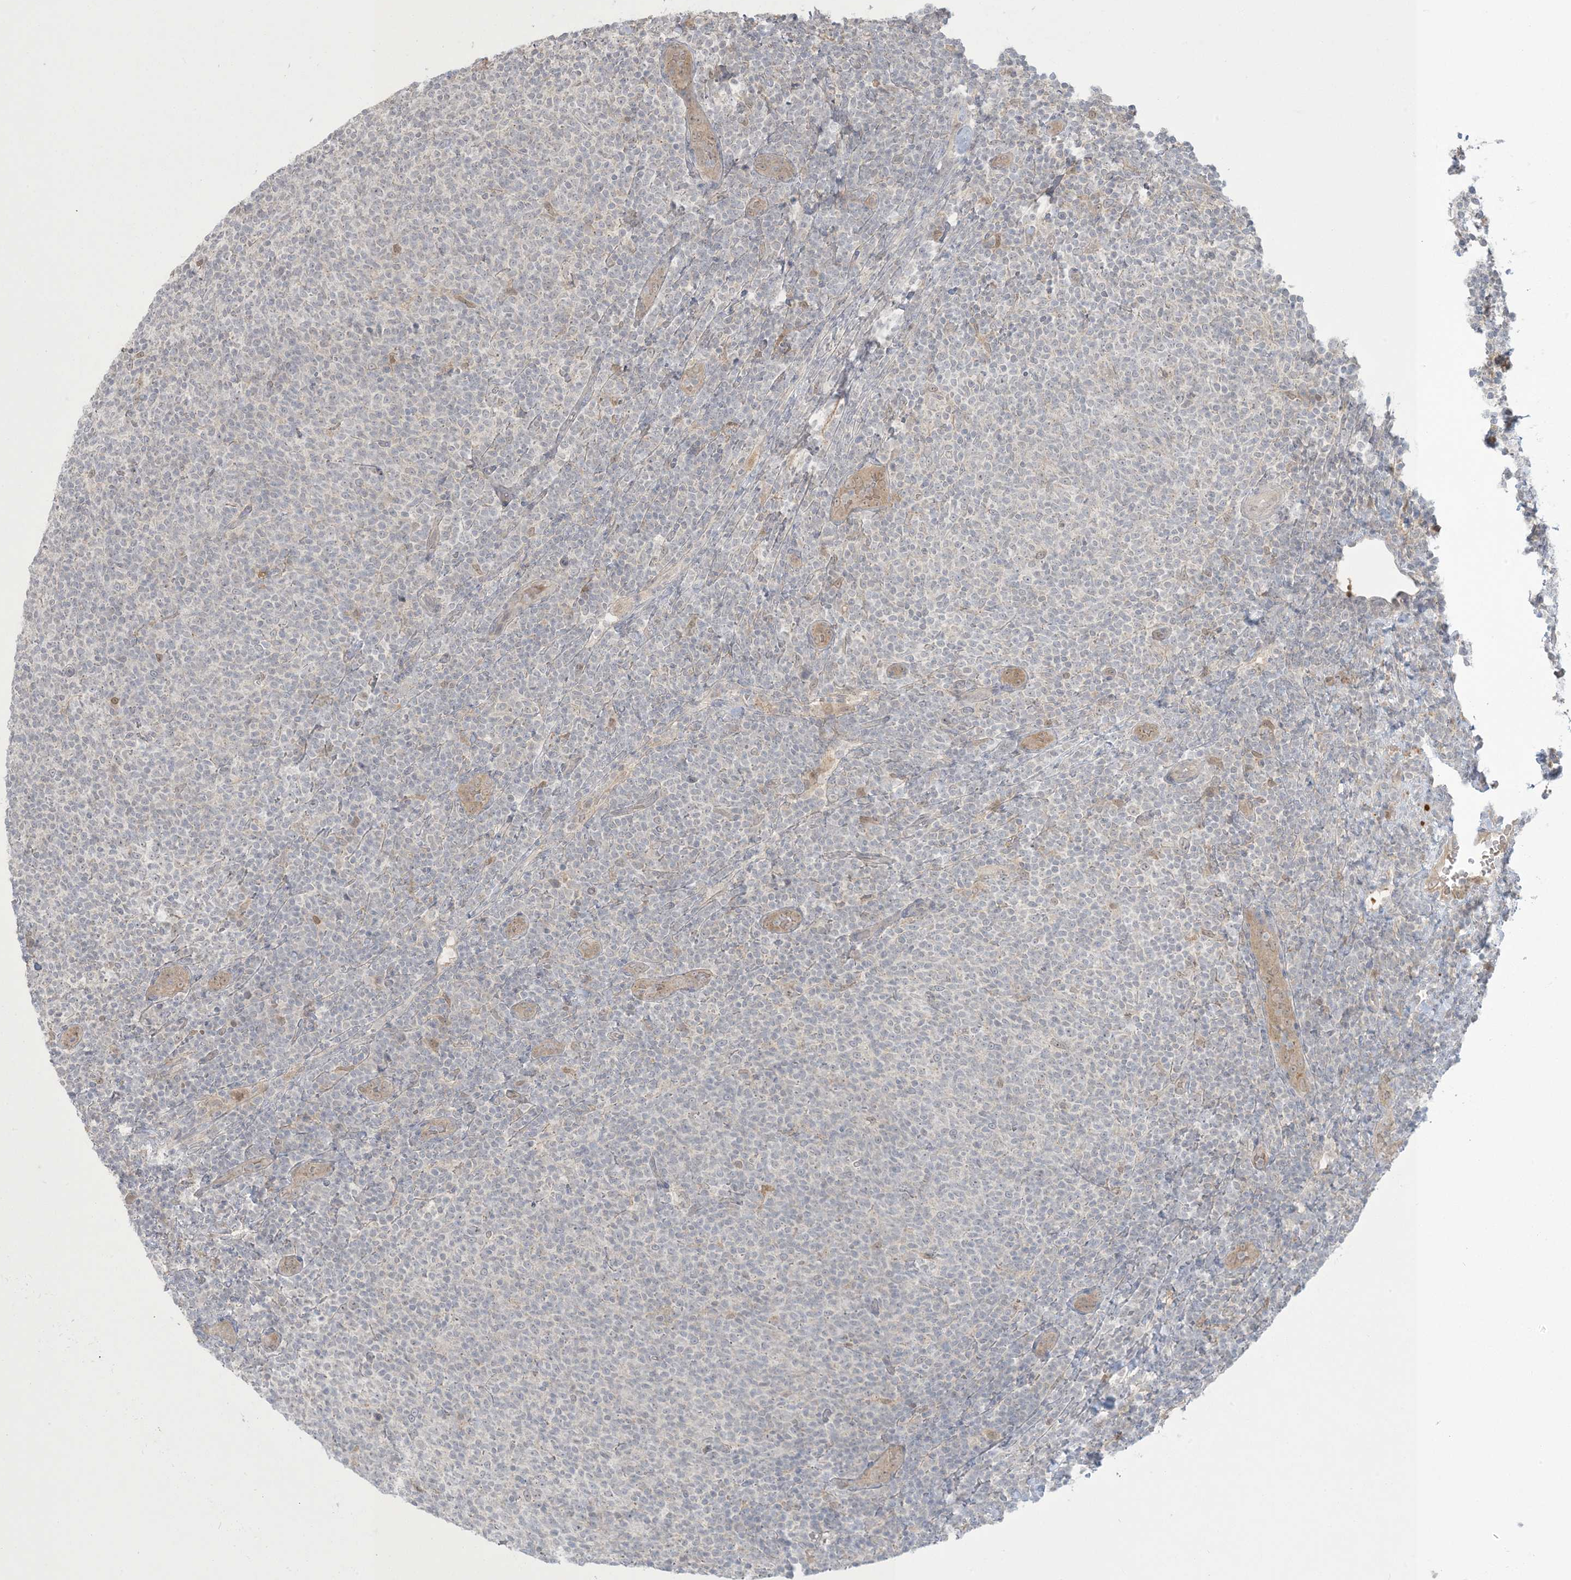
{"staining": {"intensity": "negative", "quantity": "none", "location": "none"}, "tissue": "lymphoma", "cell_type": "Tumor cells", "image_type": "cancer", "snomed": [{"axis": "morphology", "description": "Malignant lymphoma, non-Hodgkin's type, Low grade"}, {"axis": "topography", "description": "Lymph node"}], "caption": "DAB immunohistochemical staining of lymphoma exhibits no significant positivity in tumor cells.", "gene": "NRBP2", "patient": {"sex": "male", "age": 66}}